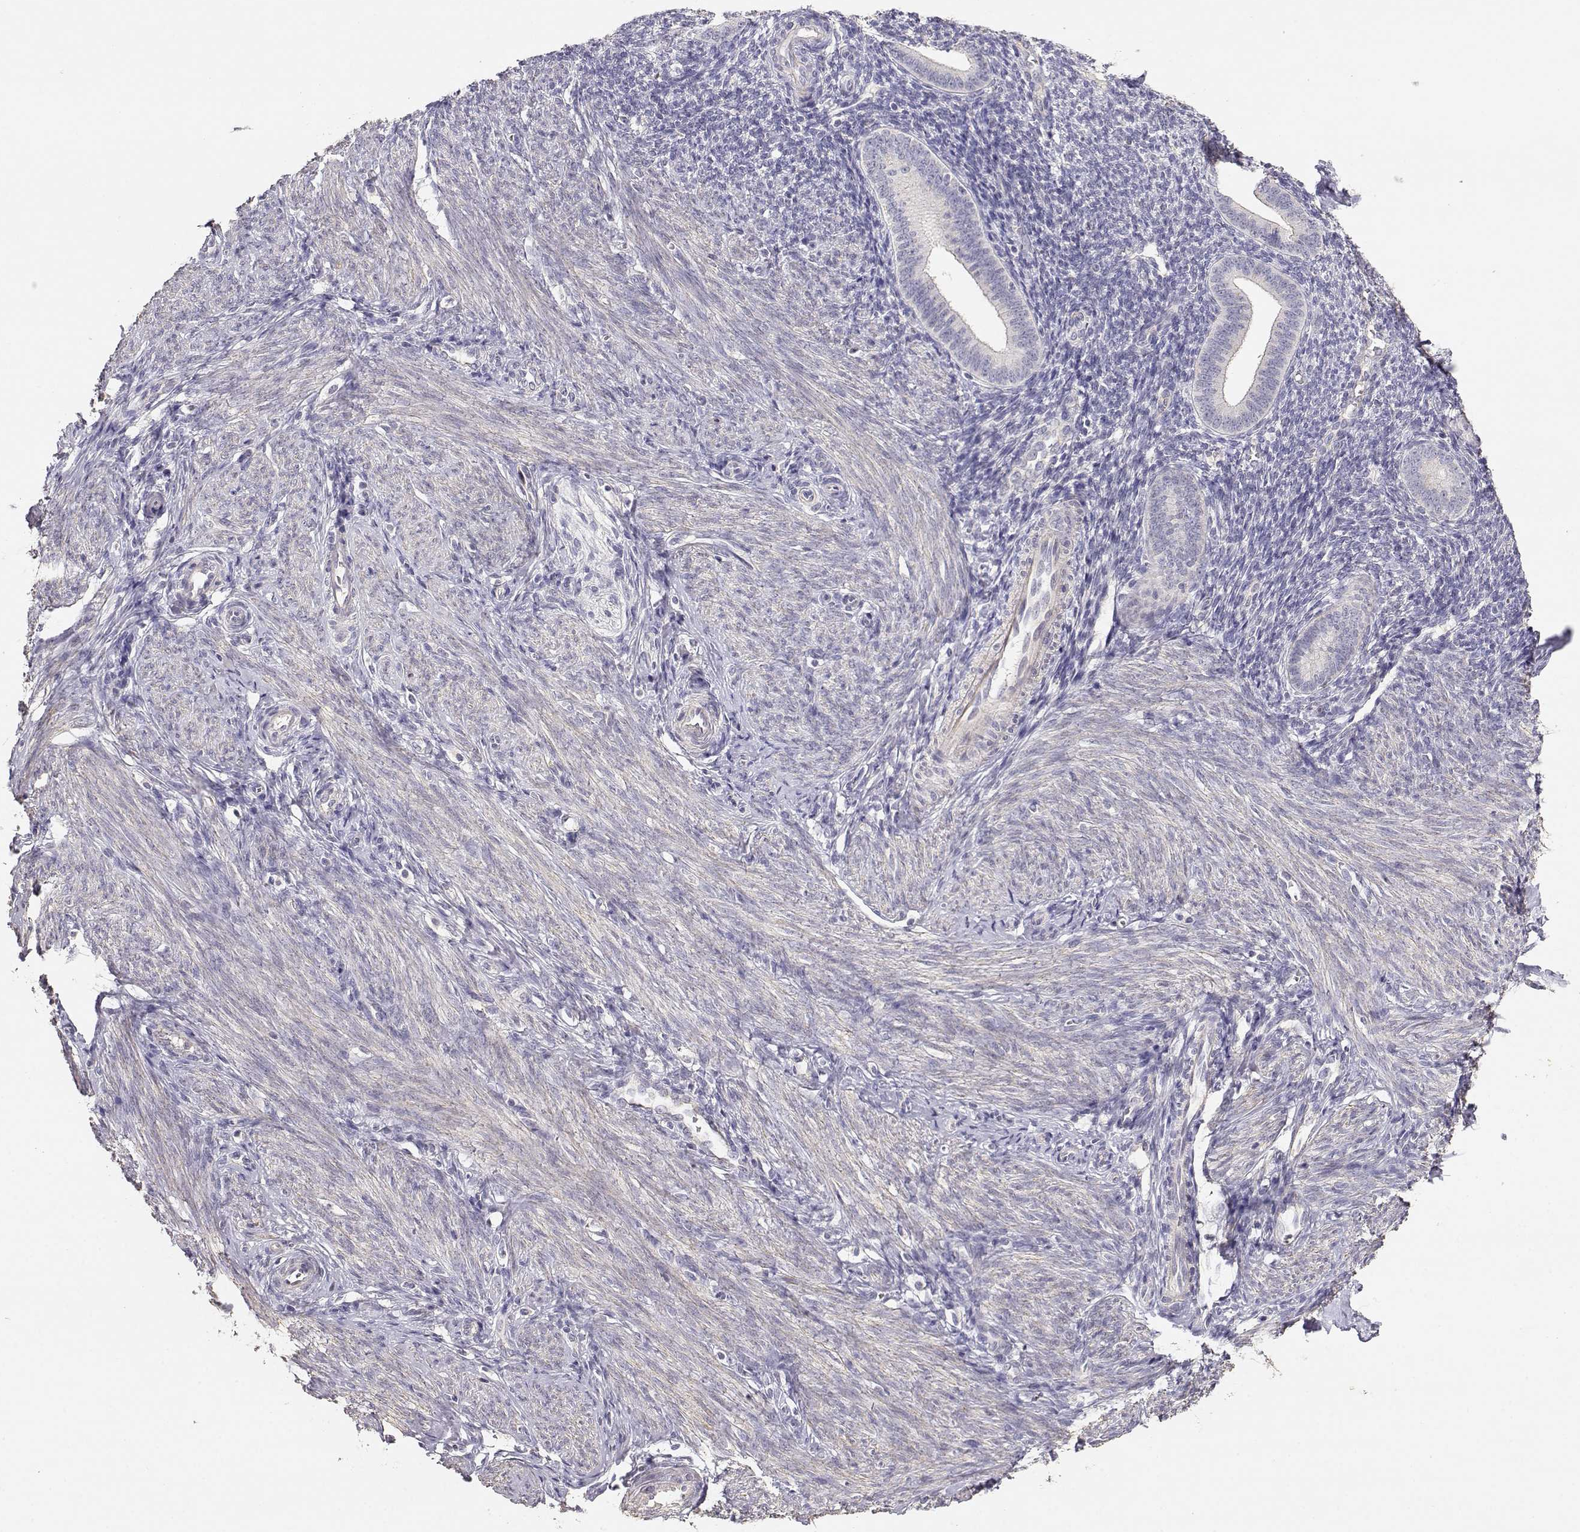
{"staining": {"intensity": "negative", "quantity": "none", "location": "none"}, "tissue": "endometrium", "cell_type": "Cells in endometrial stroma", "image_type": "normal", "snomed": [{"axis": "morphology", "description": "Normal tissue, NOS"}, {"axis": "topography", "description": "Endometrium"}], "caption": "Immunohistochemistry histopathology image of normal endometrium: human endometrium stained with DAB (3,3'-diaminobenzidine) shows no significant protein positivity in cells in endometrial stroma.", "gene": "TNFRSF10C", "patient": {"sex": "female", "age": 40}}